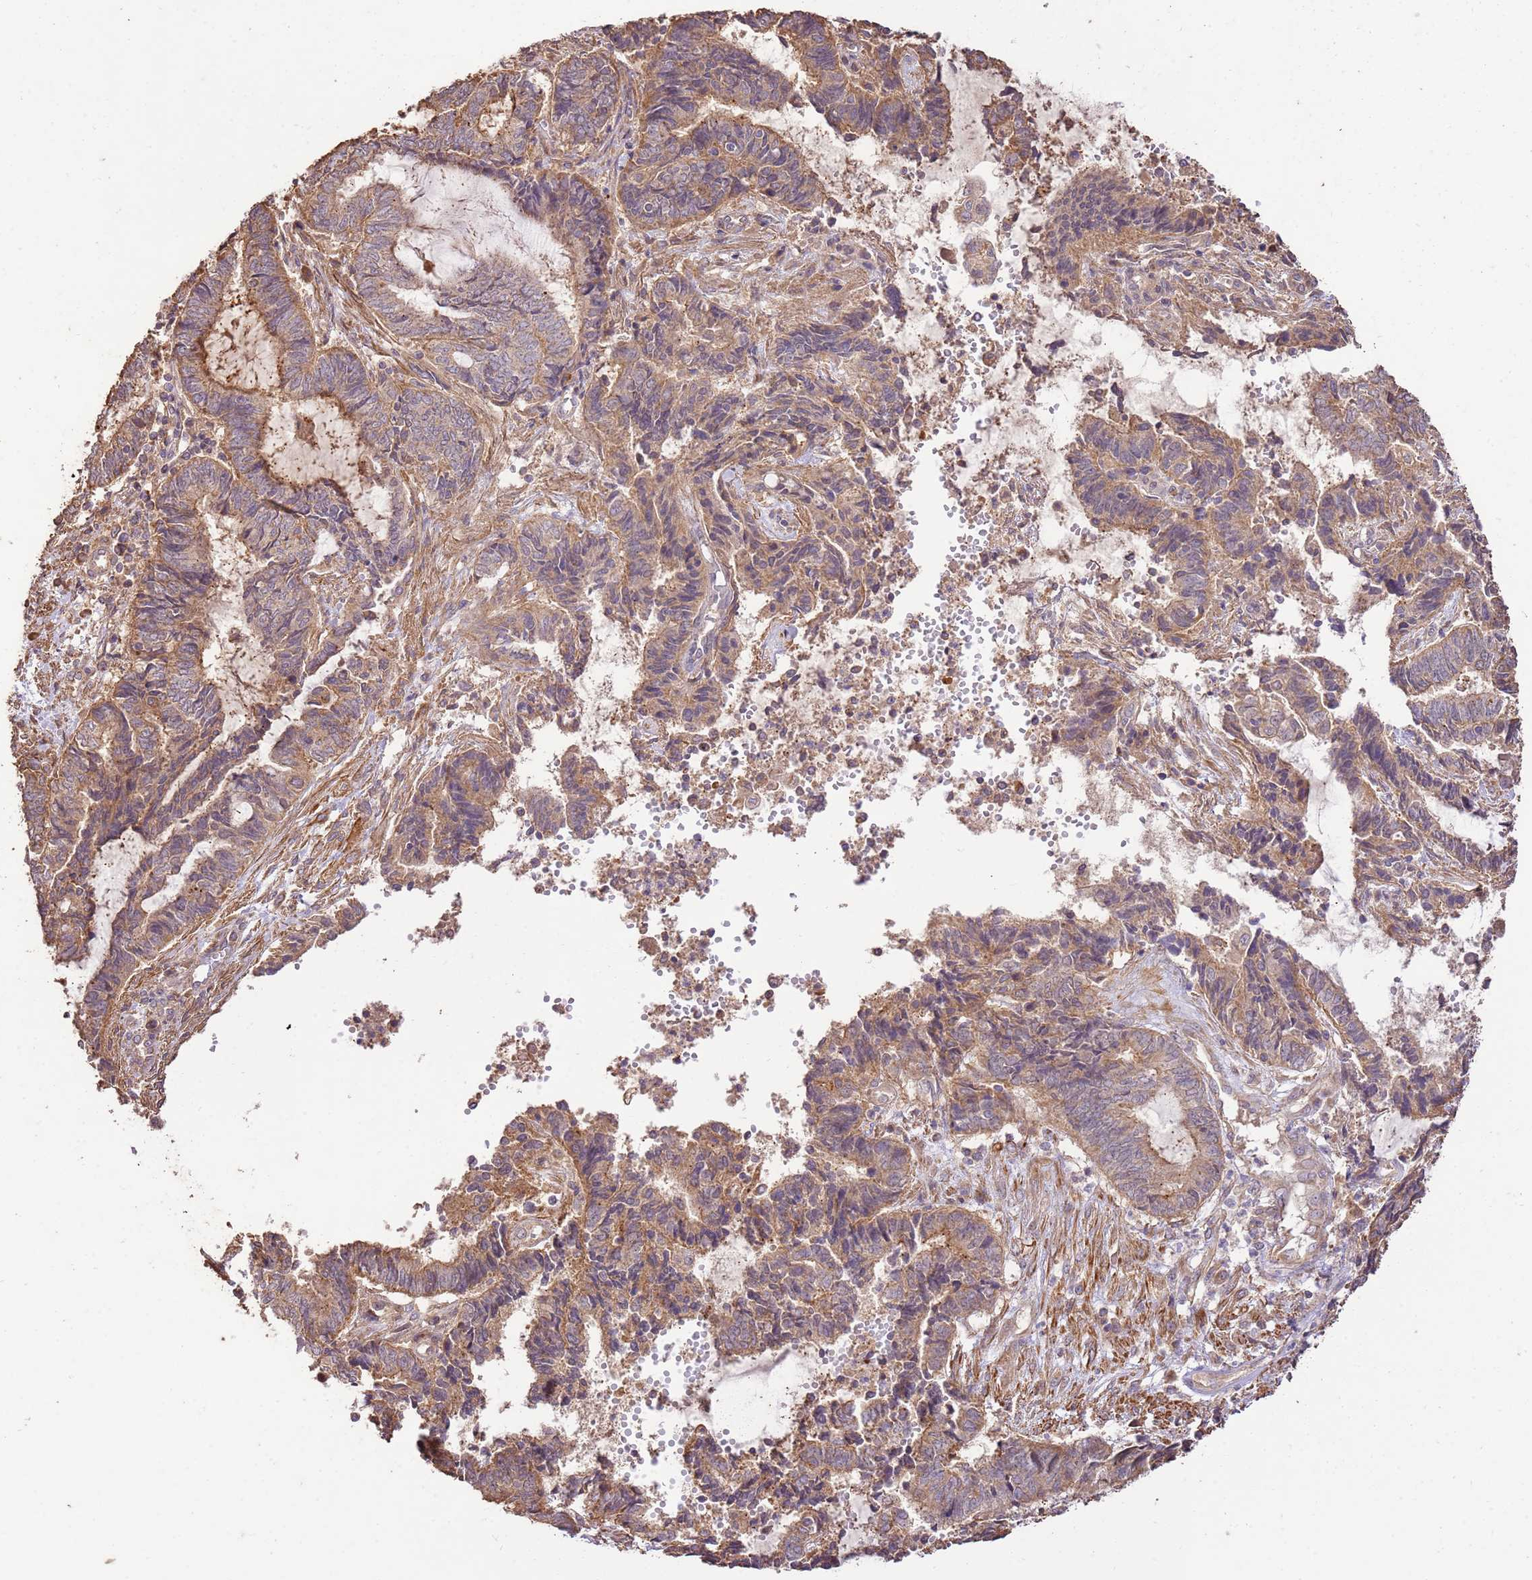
{"staining": {"intensity": "moderate", "quantity": "25%-75%", "location": "cytoplasmic/membranous"}, "tissue": "endometrial cancer", "cell_type": "Tumor cells", "image_type": "cancer", "snomed": [{"axis": "morphology", "description": "Adenocarcinoma, NOS"}, {"axis": "topography", "description": "Uterus"}, {"axis": "topography", "description": "Endometrium"}], "caption": "This image displays immunohistochemistry staining of human adenocarcinoma (endometrial), with medium moderate cytoplasmic/membranous positivity in approximately 25%-75% of tumor cells.", "gene": "CEP55", "patient": {"sex": "female", "age": 70}}